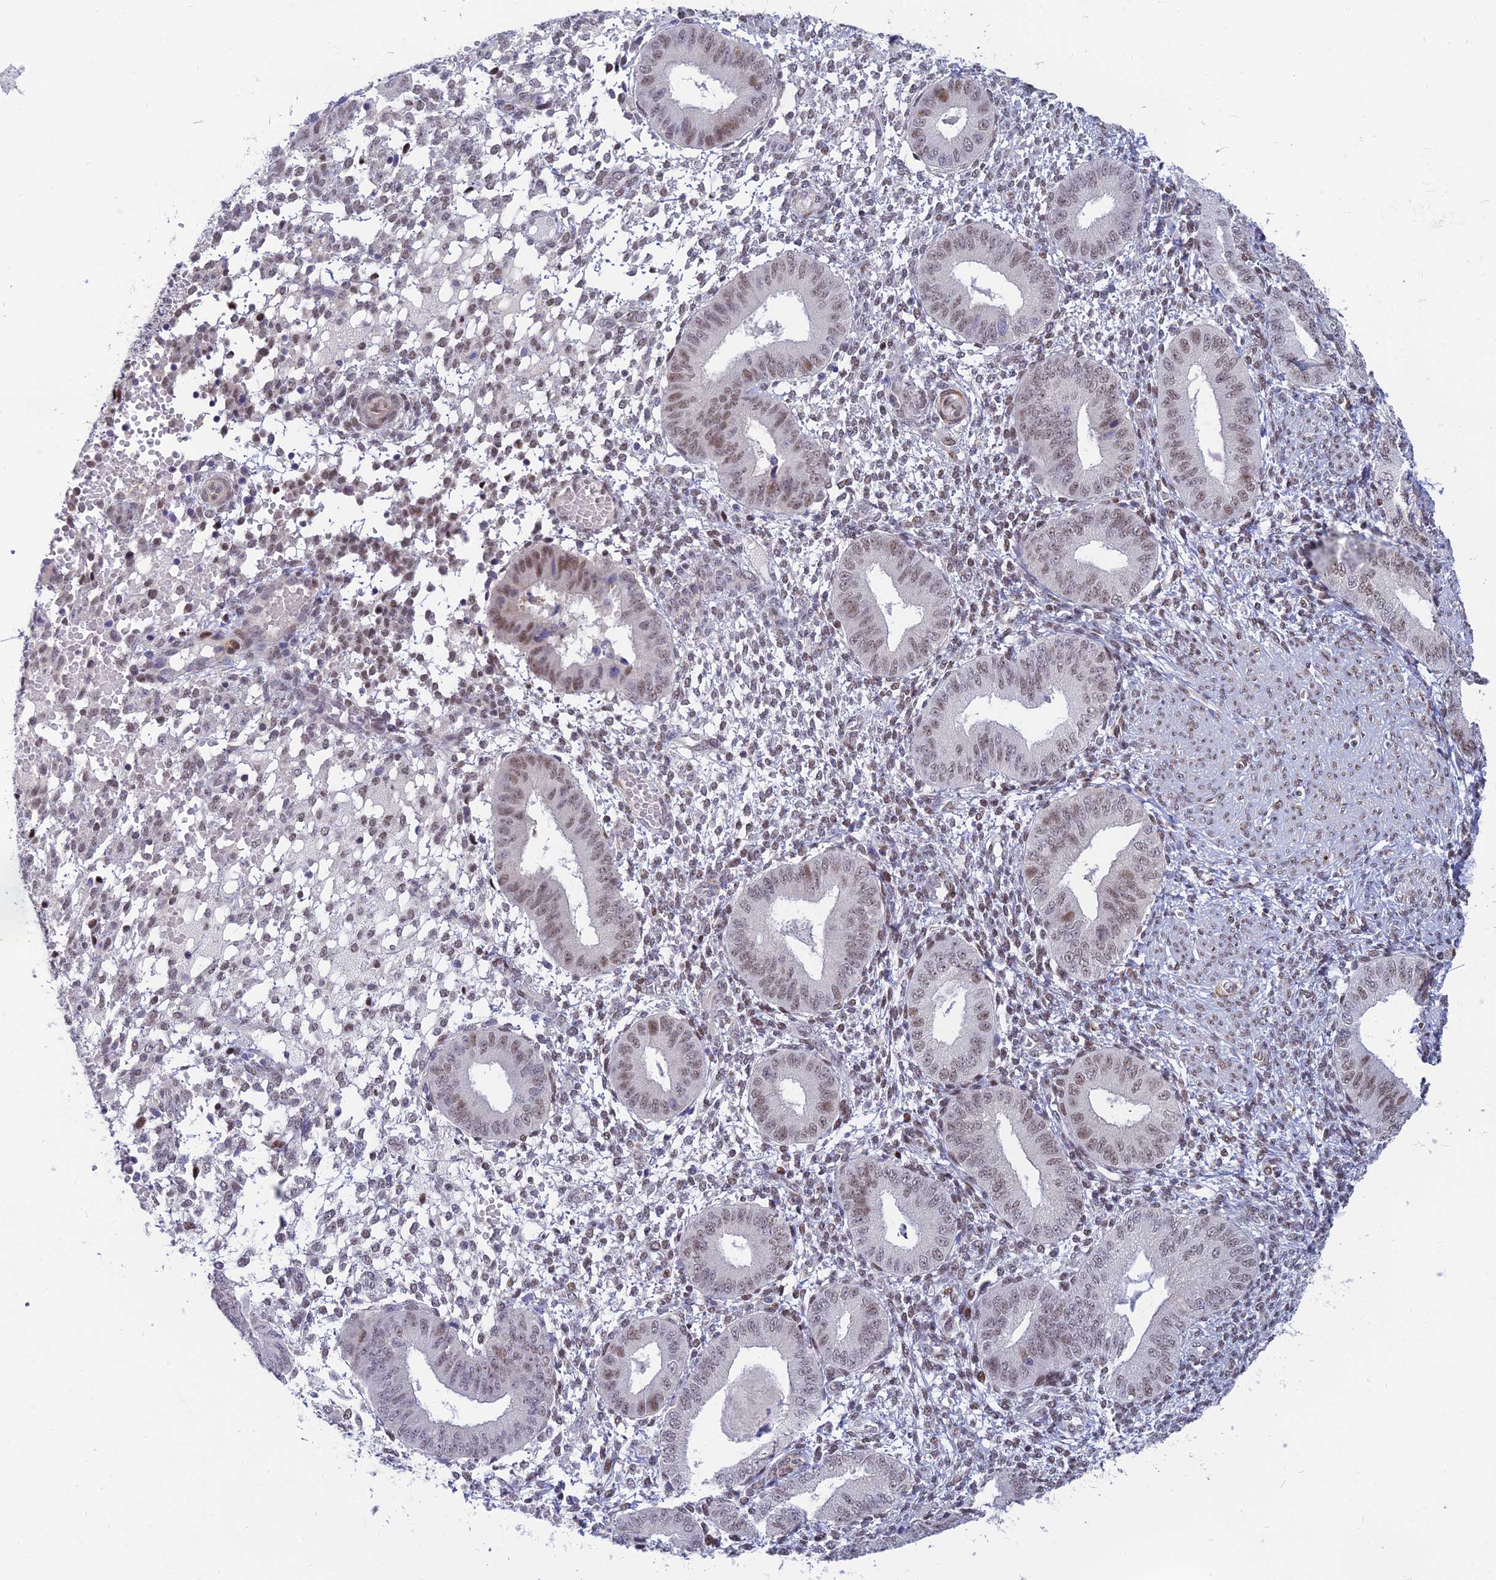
{"staining": {"intensity": "weak", "quantity": "25%-75%", "location": "nuclear"}, "tissue": "endometrium", "cell_type": "Cells in endometrial stroma", "image_type": "normal", "snomed": [{"axis": "morphology", "description": "Normal tissue, NOS"}, {"axis": "topography", "description": "Endometrium"}], "caption": "About 25%-75% of cells in endometrial stroma in unremarkable endometrium show weak nuclear protein staining as visualized by brown immunohistochemical staining.", "gene": "CLK4", "patient": {"sex": "female", "age": 49}}